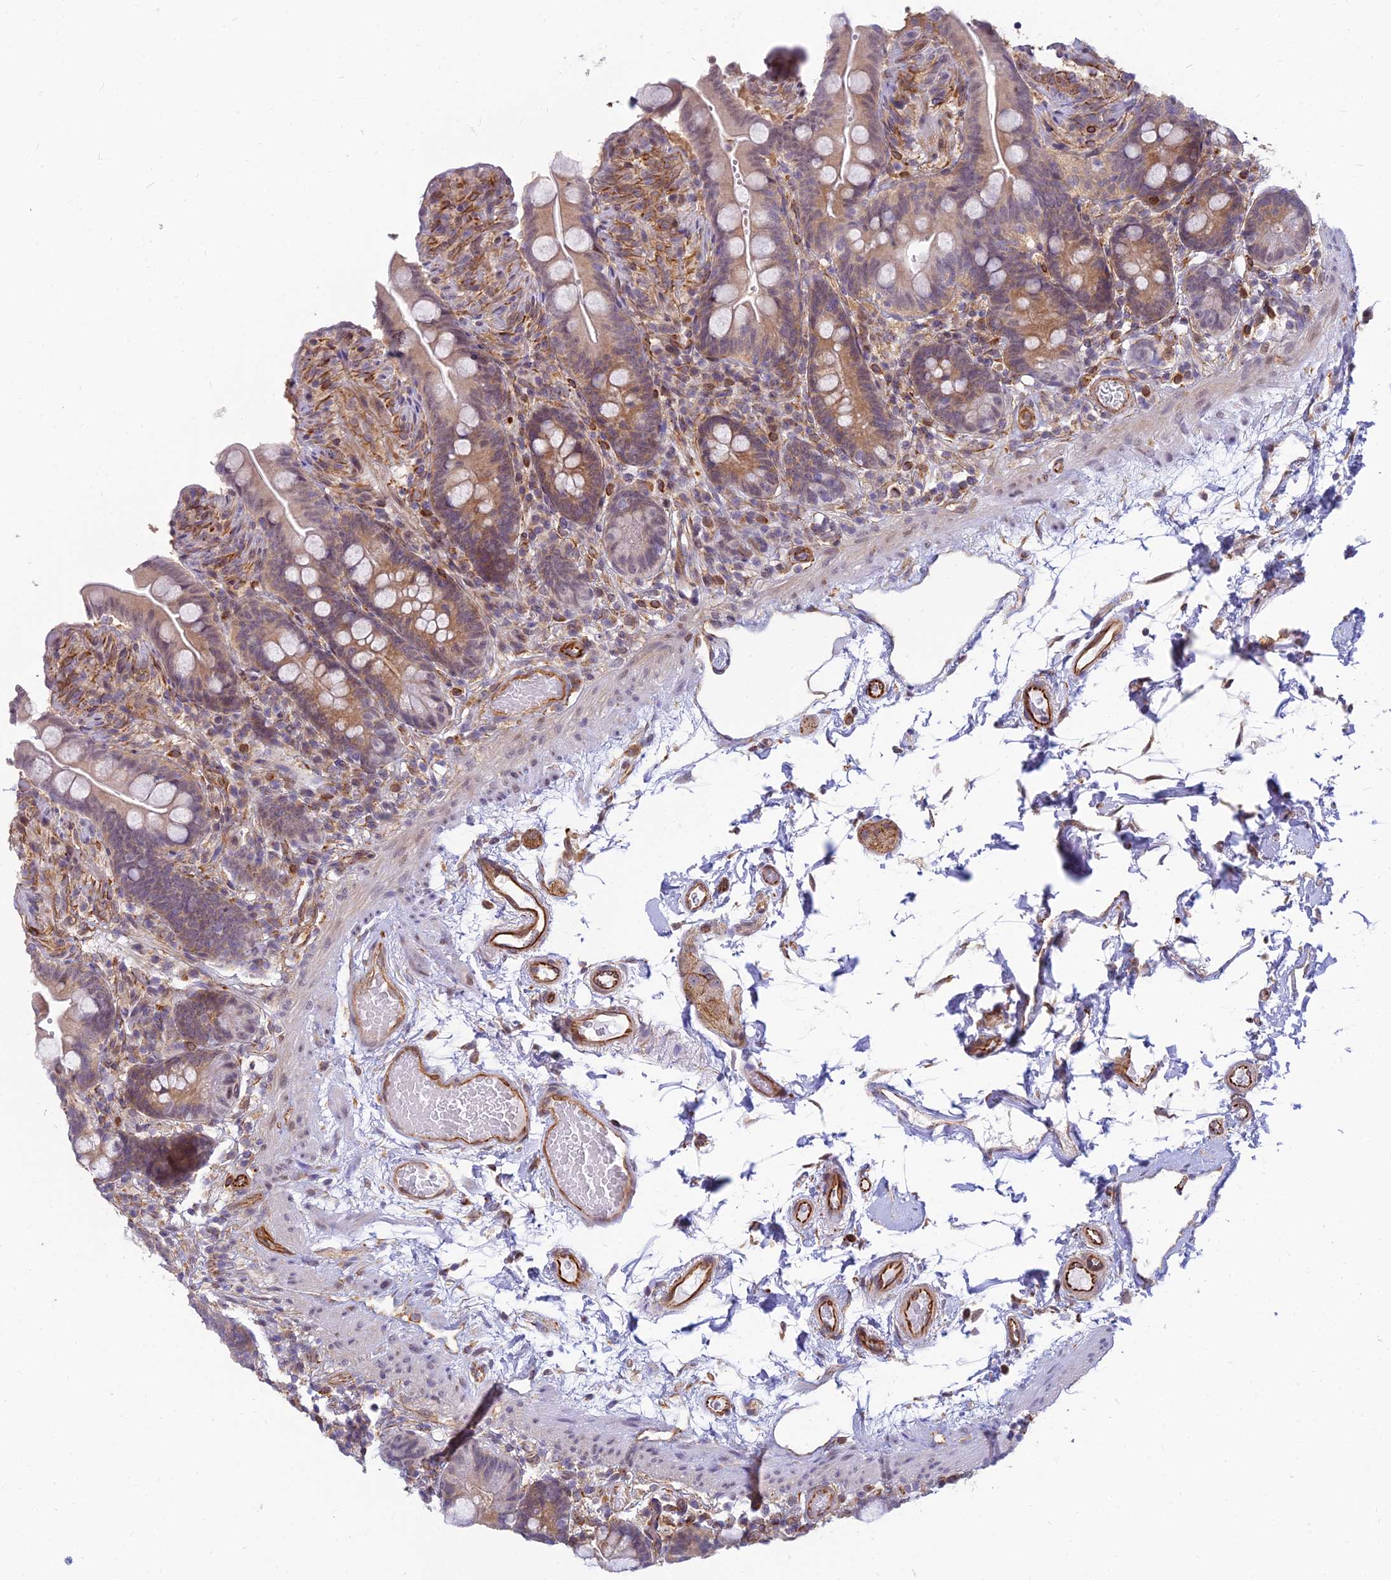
{"staining": {"intensity": "moderate", "quantity": ">75%", "location": "cytoplasmic/membranous"}, "tissue": "colon", "cell_type": "Endothelial cells", "image_type": "normal", "snomed": [{"axis": "morphology", "description": "Normal tissue, NOS"}, {"axis": "topography", "description": "Smooth muscle"}, {"axis": "topography", "description": "Colon"}], "caption": "Protein positivity by immunohistochemistry (IHC) reveals moderate cytoplasmic/membranous positivity in approximately >75% of endothelial cells in normal colon. The staining was performed using DAB (3,3'-diaminobenzidine), with brown indicating positive protein expression. Nuclei are stained blue with hematoxylin.", "gene": "SAPCD2", "patient": {"sex": "male", "age": 73}}